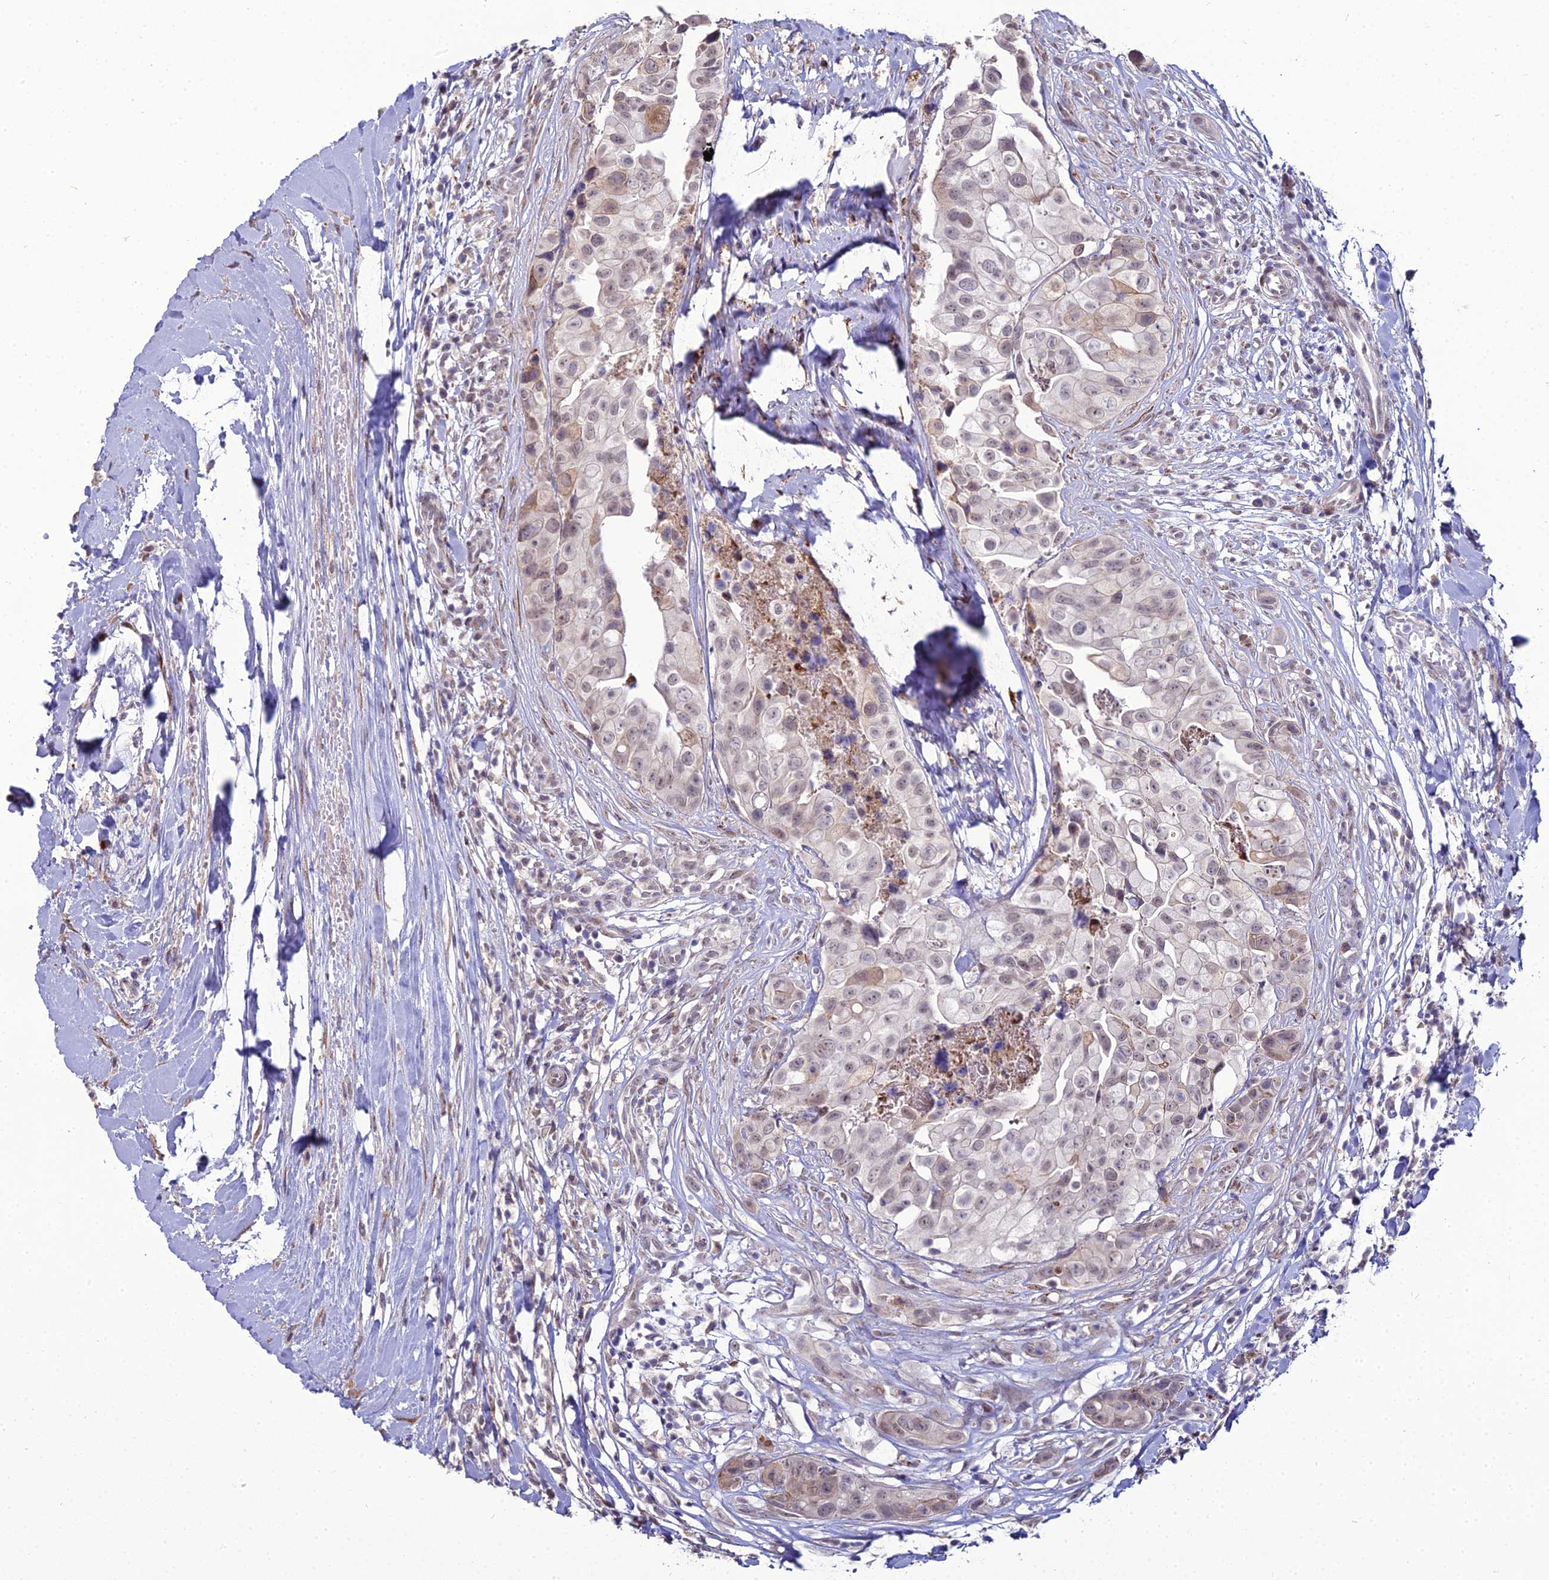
{"staining": {"intensity": "weak", "quantity": "<25%", "location": "cytoplasmic/membranous"}, "tissue": "head and neck cancer", "cell_type": "Tumor cells", "image_type": "cancer", "snomed": [{"axis": "morphology", "description": "Adenocarcinoma, NOS"}, {"axis": "morphology", "description": "Adenocarcinoma, metastatic, NOS"}, {"axis": "topography", "description": "Head-Neck"}], "caption": "Head and neck cancer stained for a protein using immunohistochemistry displays no positivity tumor cells.", "gene": "TROAP", "patient": {"sex": "male", "age": 75}}